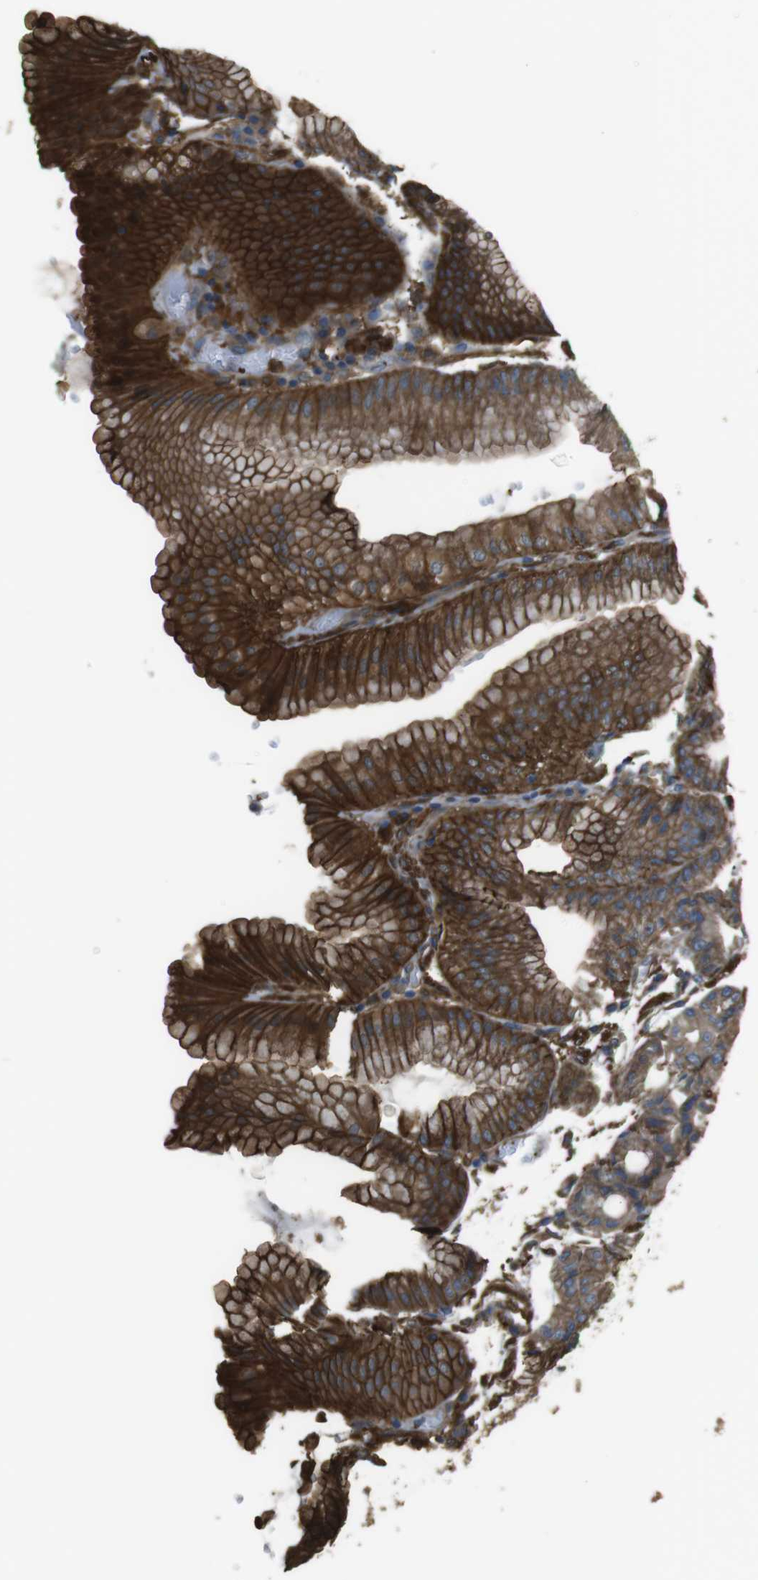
{"staining": {"intensity": "strong", "quantity": ">75%", "location": "cytoplasmic/membranous"}, "tissue": "stomach", "cell_type": "Glandular cells", "image_type": "normal", "snomed": [{"axis": "morphology", "description": "Normal tissue, NOS"}, {"axis": "topography", "description": "Stomach, lower"}], "caption": "Immunohistochemical staining of normal human stomach reveals >75% levels of strong cytoplasmic/membranous protein expression in about >75% of glandular cells.", "gene": "SFT2D1", "patient": {"sex": "male", "age": 71}}